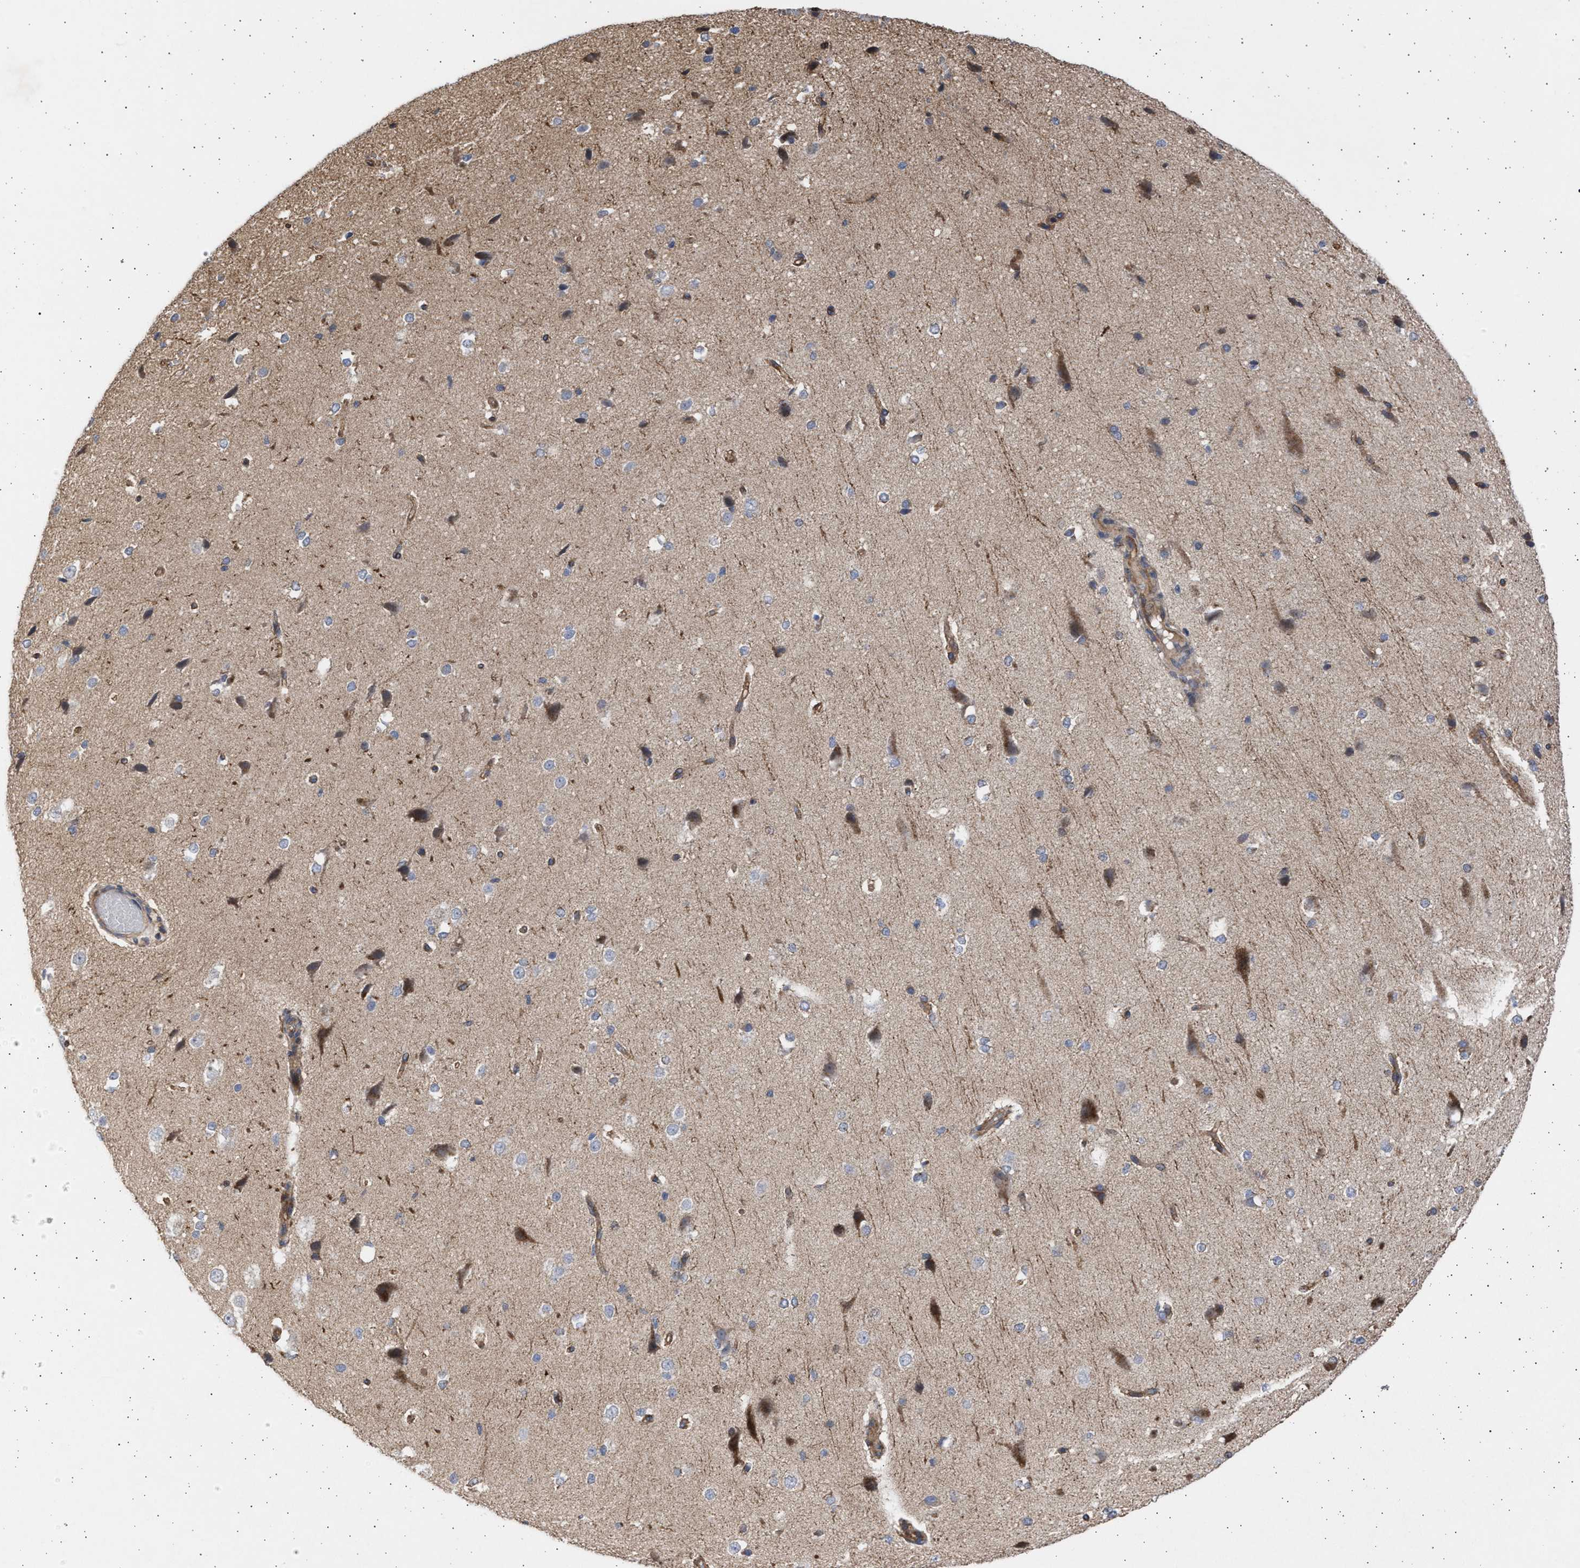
{"staining": {"intensity": "moderate", "quantity": ">75%", "location": "cytoplasmic/membranous"}, "tissue": "cerebral cortex", "cell_type": "Endothelial cells", "image_type": "normal", "snomed": [{"axis": "morphology", "description": "Normal tissue, NOS"}, {"axis": "morphology", "description": "Developmental malformation"}, {"axis": "topography", "description": "Cerebral cortex"}], "caption": "The histopathology image reveals staining of normal cerebral cortex, revealing moderate cytoplasmic/membranous protein staining (brown color) within endothelial cells.", "gene": "TTC19", "patient": {"sex": "female", "age": 30}}